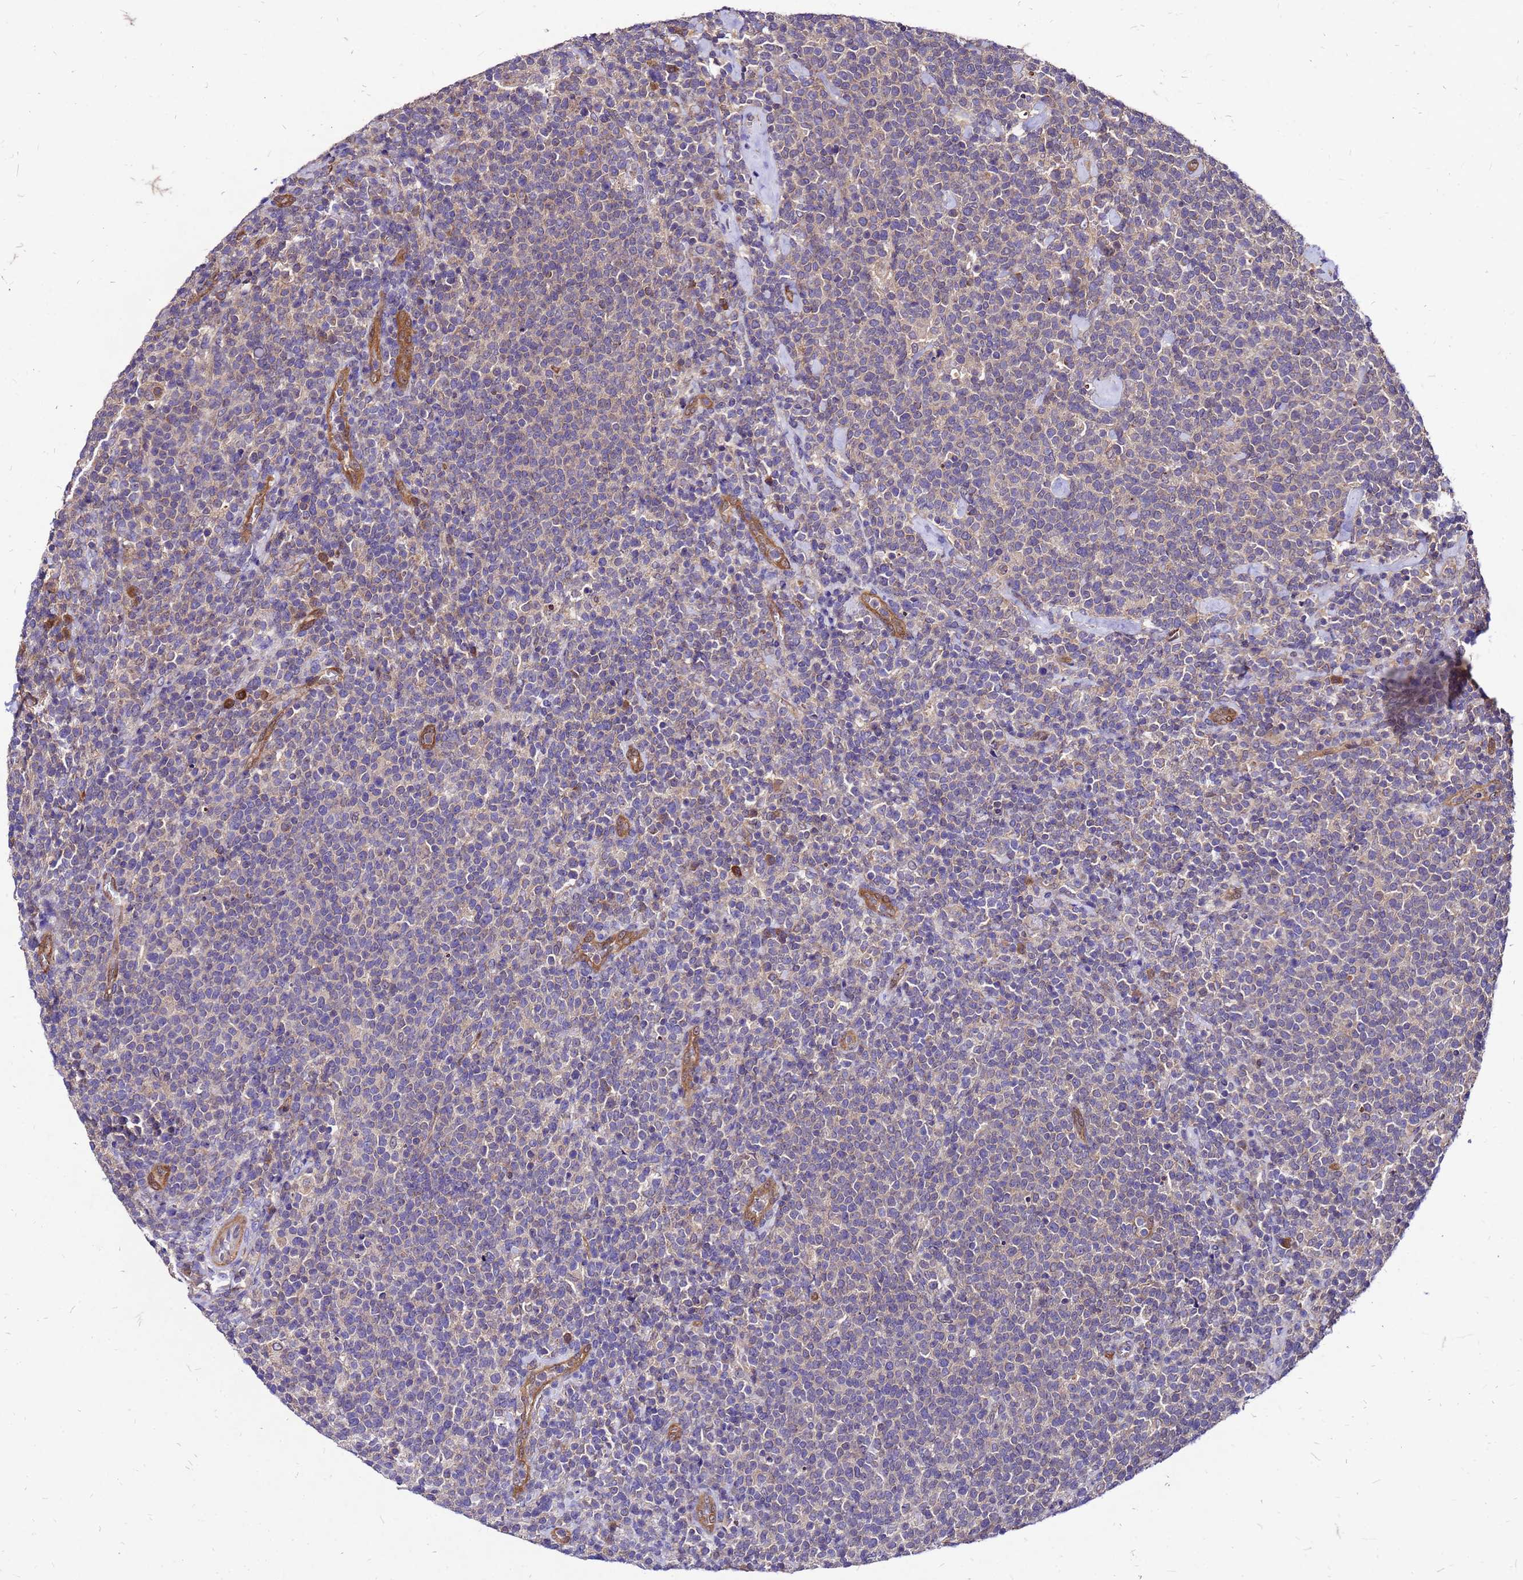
{"staining": {"intensity": "weak", "quantity": "<25%", "location": "cytoplasmic/membranous"}, "tissue": "lymphoma", "cell_type": "Tumor cells", "image_type": "cancer", "snomed": [{"axis": "morphology", "description": "Malignant lymphoma, non-Hodgkin's type, High grade"}, {"axis": "topography", "description": "Lymph node"}], "caption": "This is an IHC photomicrograph of human lymphoma. There is no staining in tumor cells.", "gene": "DUSP23", "patient": {"sex": "male", "age": 61}}